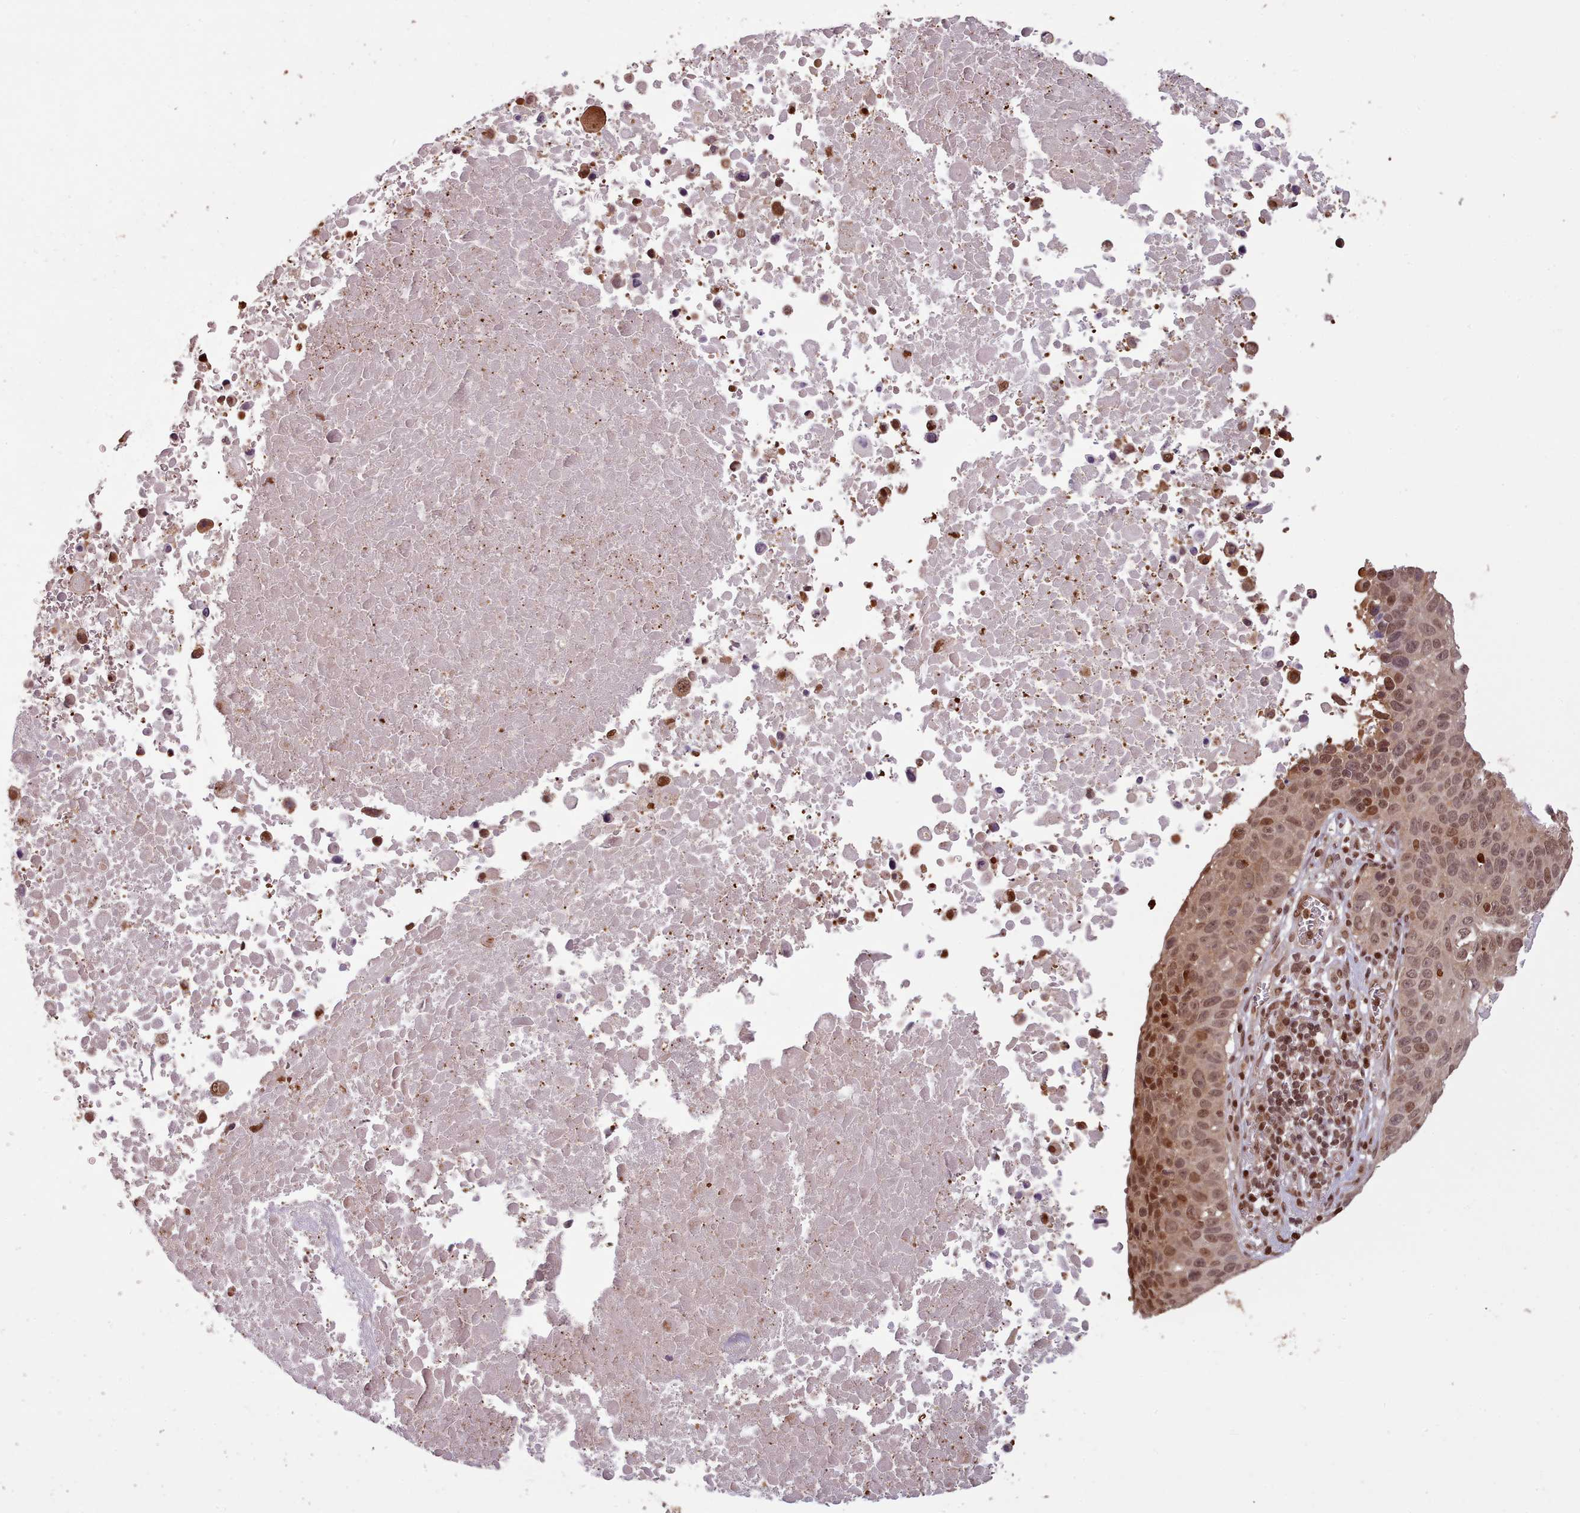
{"staining": {"intensity": "moderate", "quantity": ">75%", "location": "nuclear"}, "tissue": "lung cancer", "cell_type": "Tumor cells", "image_type": "cancer", "snomed": [{"axis": "morphology", "description": "Squamous cell carcinoma, NOS"}, {"axis": "topography", "description": "Lung"}], "caption": "This image exhibits immunohistochemistry (IHC) staining of lung cancer, with medium moderate nuclear expression in approximately >75% of tumor cells.", "gene": "RPS27A", "patient": {"sex": "male", "age": 66}}